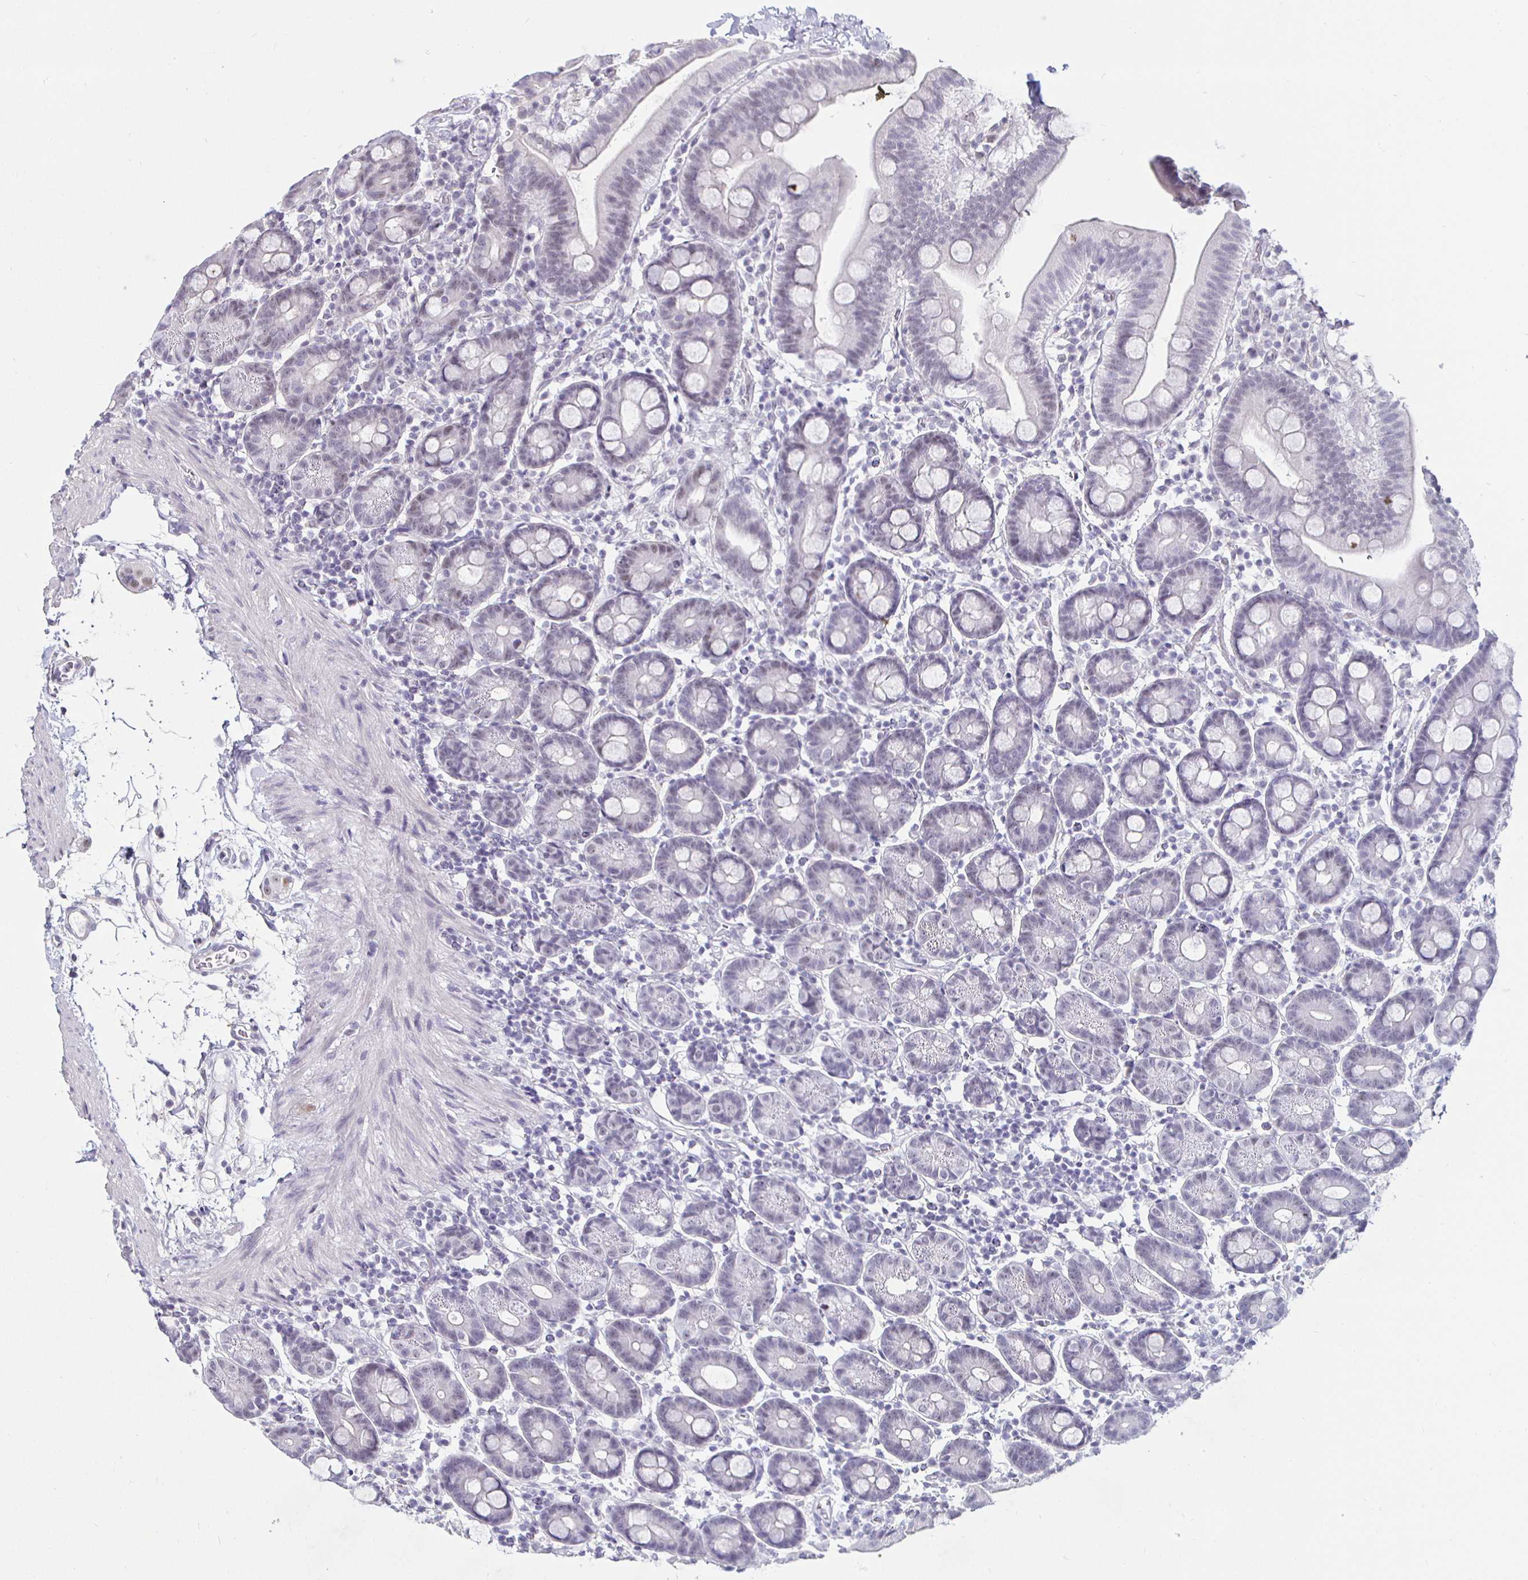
{"staining": {"intensity": "negative", "quantity": "none", "location": "none"}, "tissue": "duodenum", "cell_type": "Glandular cells", "image_type": "normal", "snomed": [{"axis": "morphology", "description": "Normal tissue, NOS"}, {"axis": "topography", "description": "Pancreas"}, {"axis": "topography", "description": "Duodenum"}], "caption": "The photomicrograph shows no significant positivity in glandular cells of duodenum. The staining is performed using DAB (3,3'-diaminobenzidine) brown chromogen with nuclei counter-stained in using hematoxylin.", "gene": "MLH1", "patient": {"sex": "male", "age": 59}}